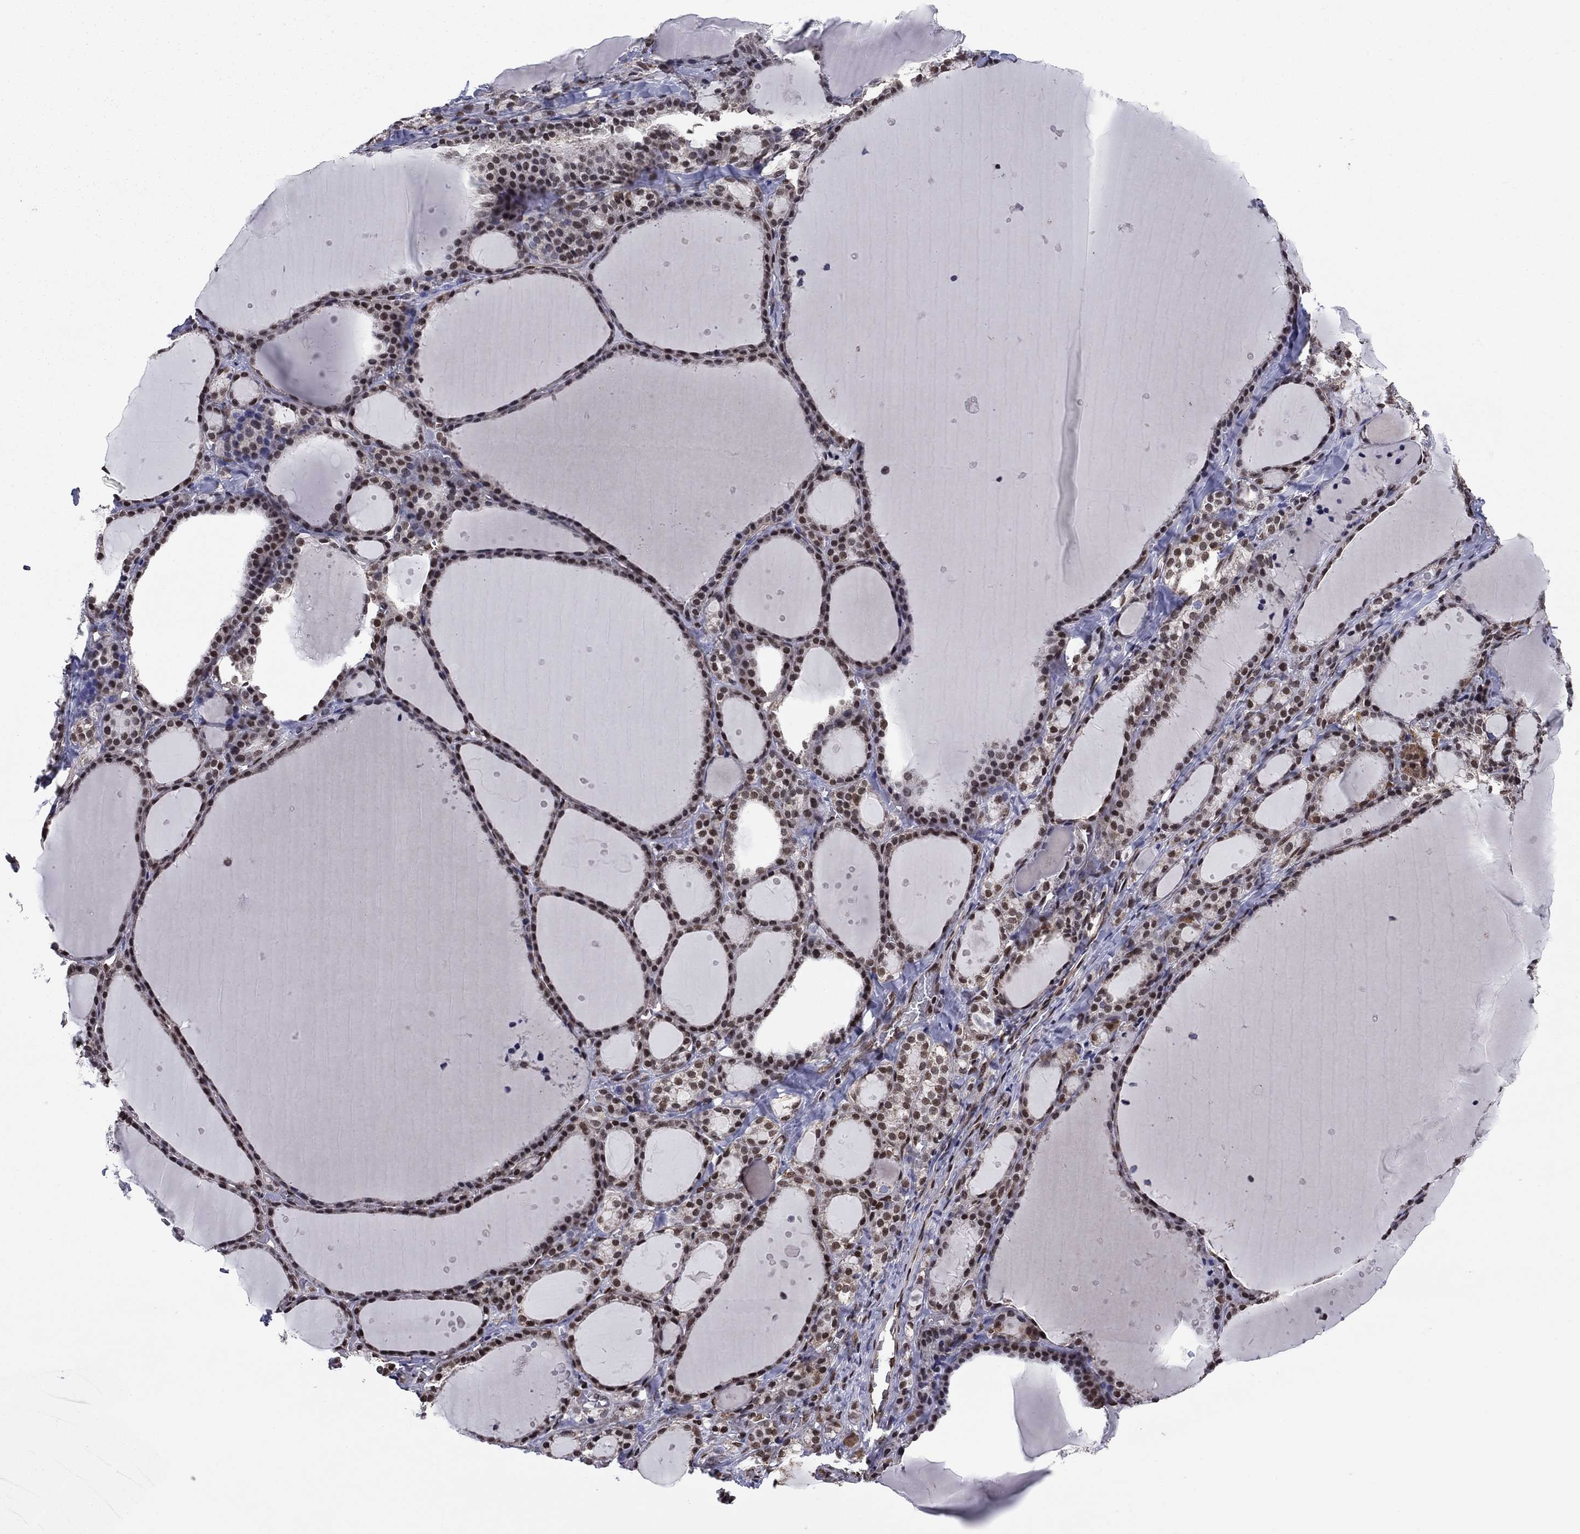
{"staining": {"intensity": "moderate", "quantity": "25%-75%", "location": "cytoplasmic/membranous,nuclear"}, "tissue": "thyroid gland", "cell_type": "Glandular cells", "image_type": "normal", "snomed": [{"axis": "morphology", "description": "Normal tissue, NOS"}, {"axis": "topography", "description": "Thyroid gland"}], "caption": "Approximately 25%-75% of glandular cells in unremarkable human thyroid gland demonstrate moderate cytoplasmic/membranous,nuclear protein expression as visualized by brown immunohistochemical staining.", "gene": "N4BP2", "patient": {"sex": "male", "age": 68}}